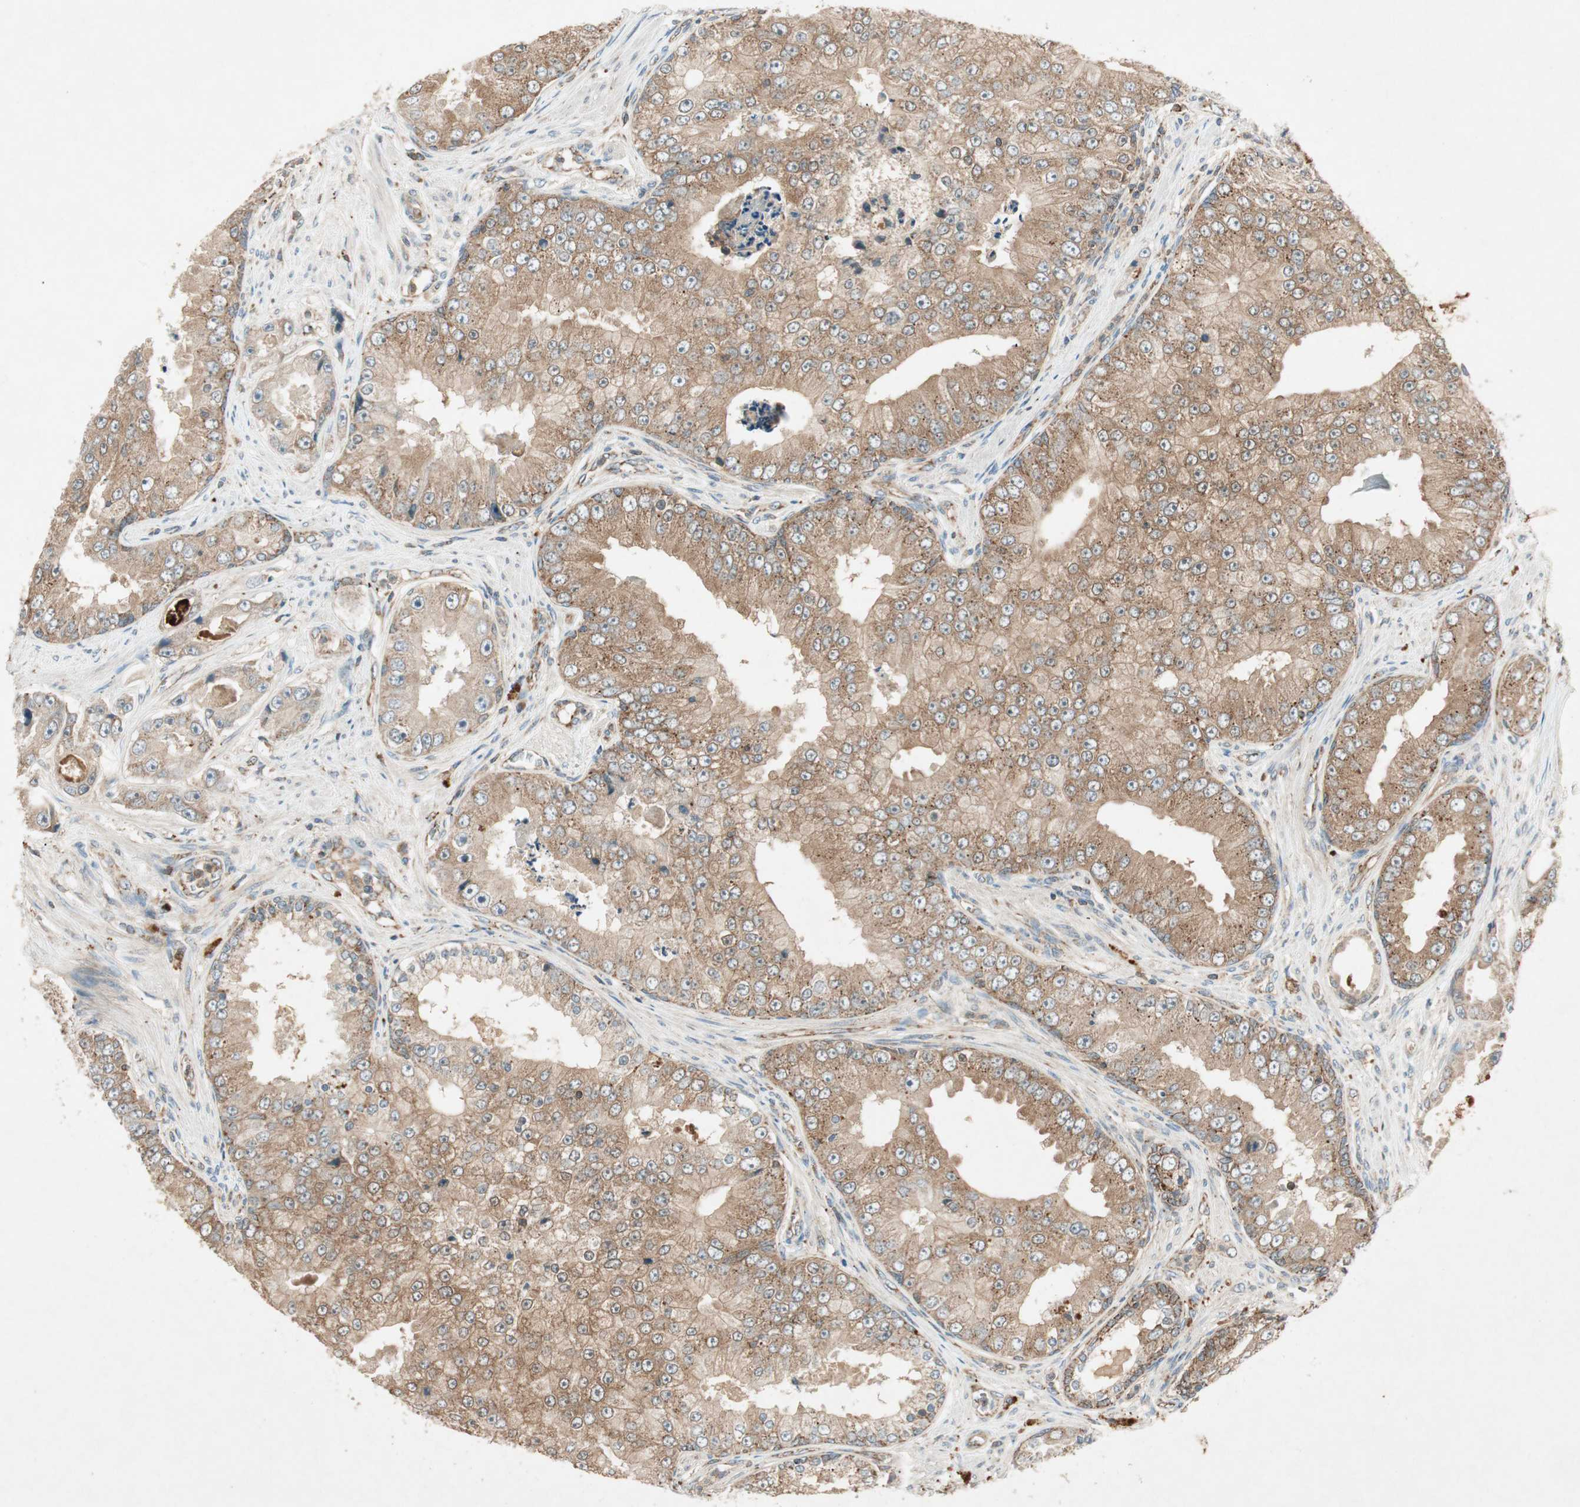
{"staining": {"intensity": "moderate", "quantity": ">75%", "location": "cytoplasmic/membranous"}, "tissue": "prostate cancer", "cell_type": "Tumor cells", "image_type": "cancer", "snomed": [{"axis": "morphology", "description": "Adenocarcinoma, High grade"}, {"axis": "topography", "description": "Prostate"}], "caption": "This is a micrograph of immunohistochemistry (IHC) staining of prostate high-grade adenocarcinoma, which shows moderate expression in the cytoplasmic/membranous of tumor cells.", "gene": "CHADL", "patient": {"sex": "male", "age": 73}}